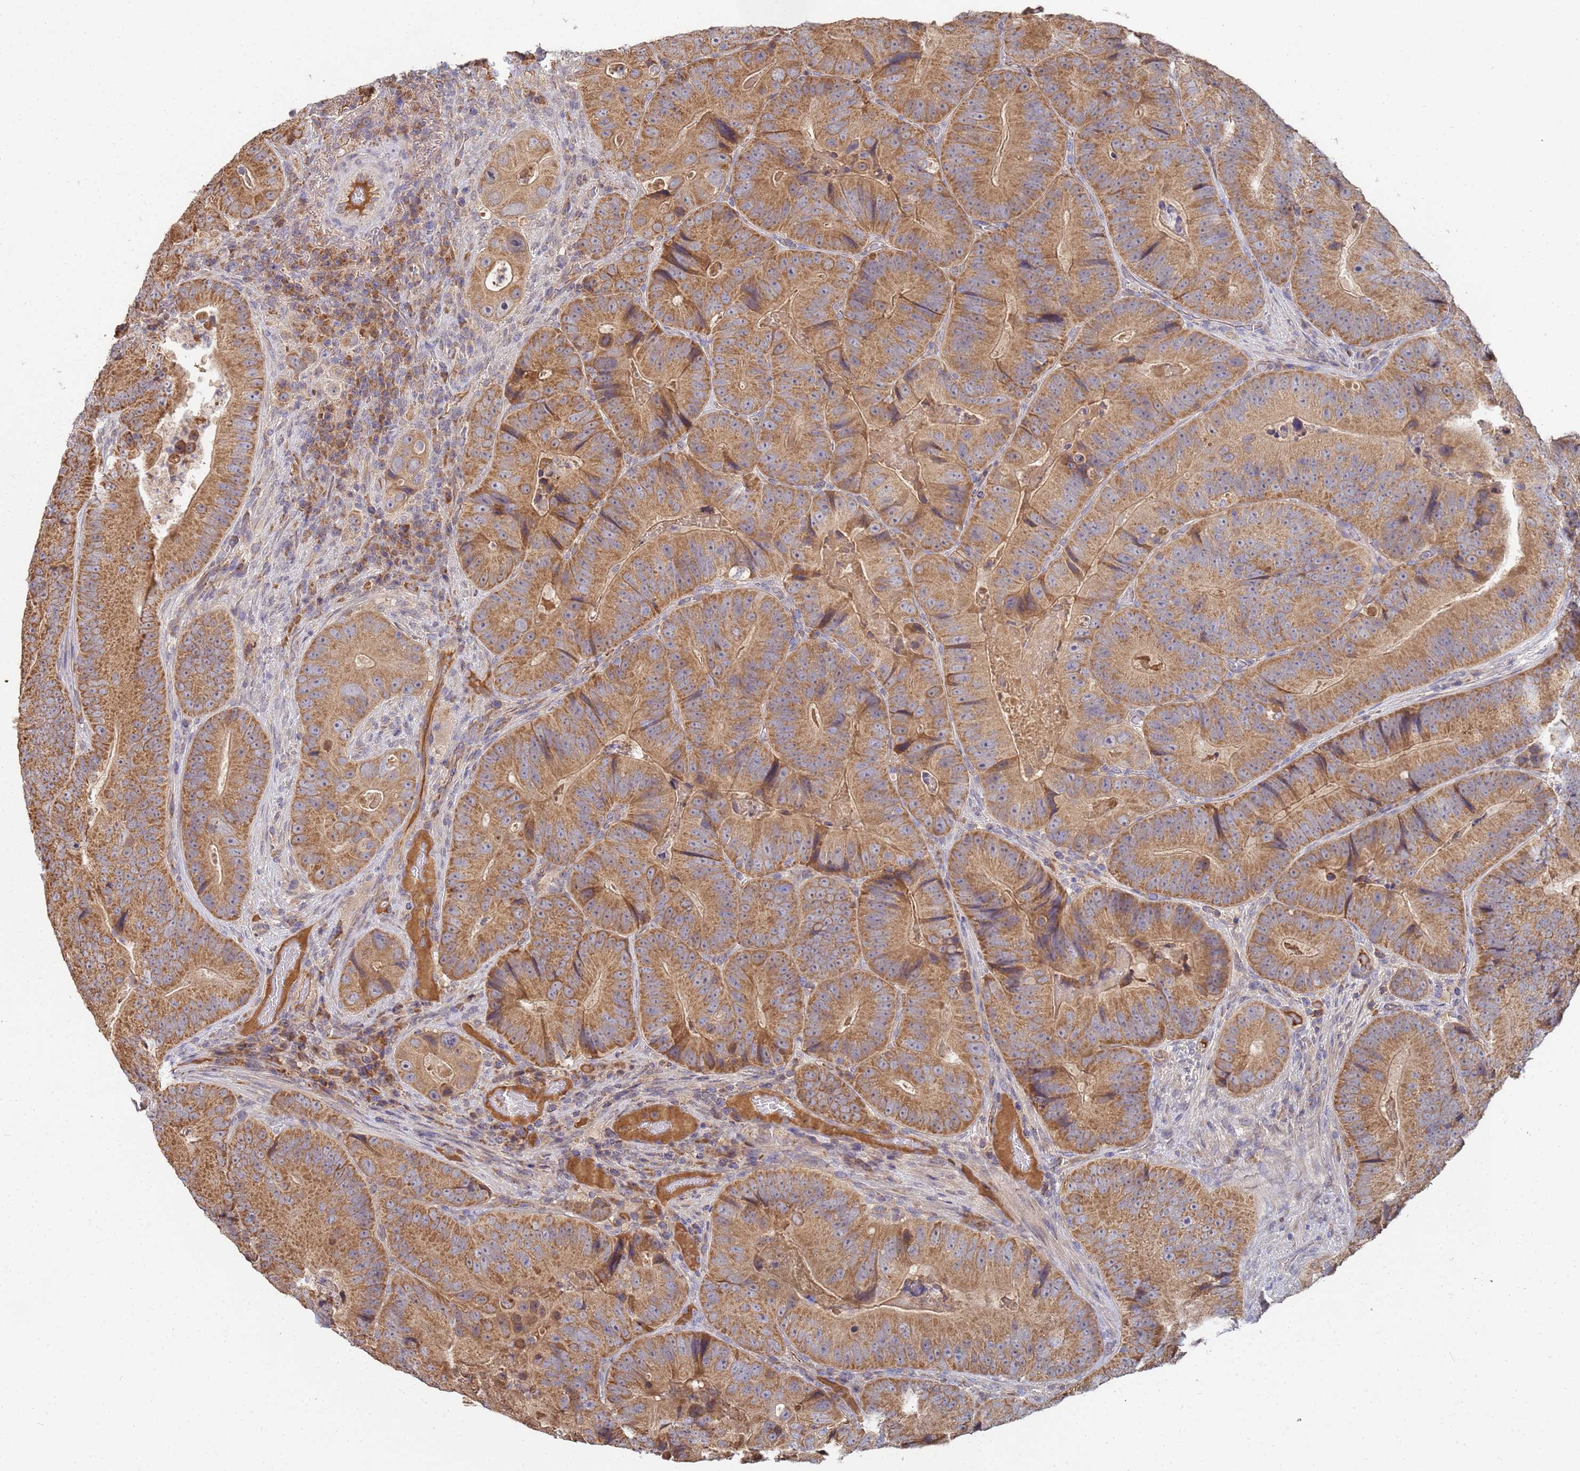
{"staining": {"intensity": "moderate", "quantity": ">75%", "location": "cytoplasmic/membranous"}, "tissue": "colorectal cancer", "cell_type": "Tumor cells", "image_type": "cancer", "snomed": [{"axis": "morphology", "description": "Adenocarcinoma, NOS"}, {"axis": "topography", "description": "Colon"}], "caption": "Protein expression by IHC exhibits moderate cytoplasmic/membranous staining in about >75% of tumor cells in colorectal adenocarcinoma.", "gene": "C5orf34", "patient": {"sex": "female", "age": 86}}